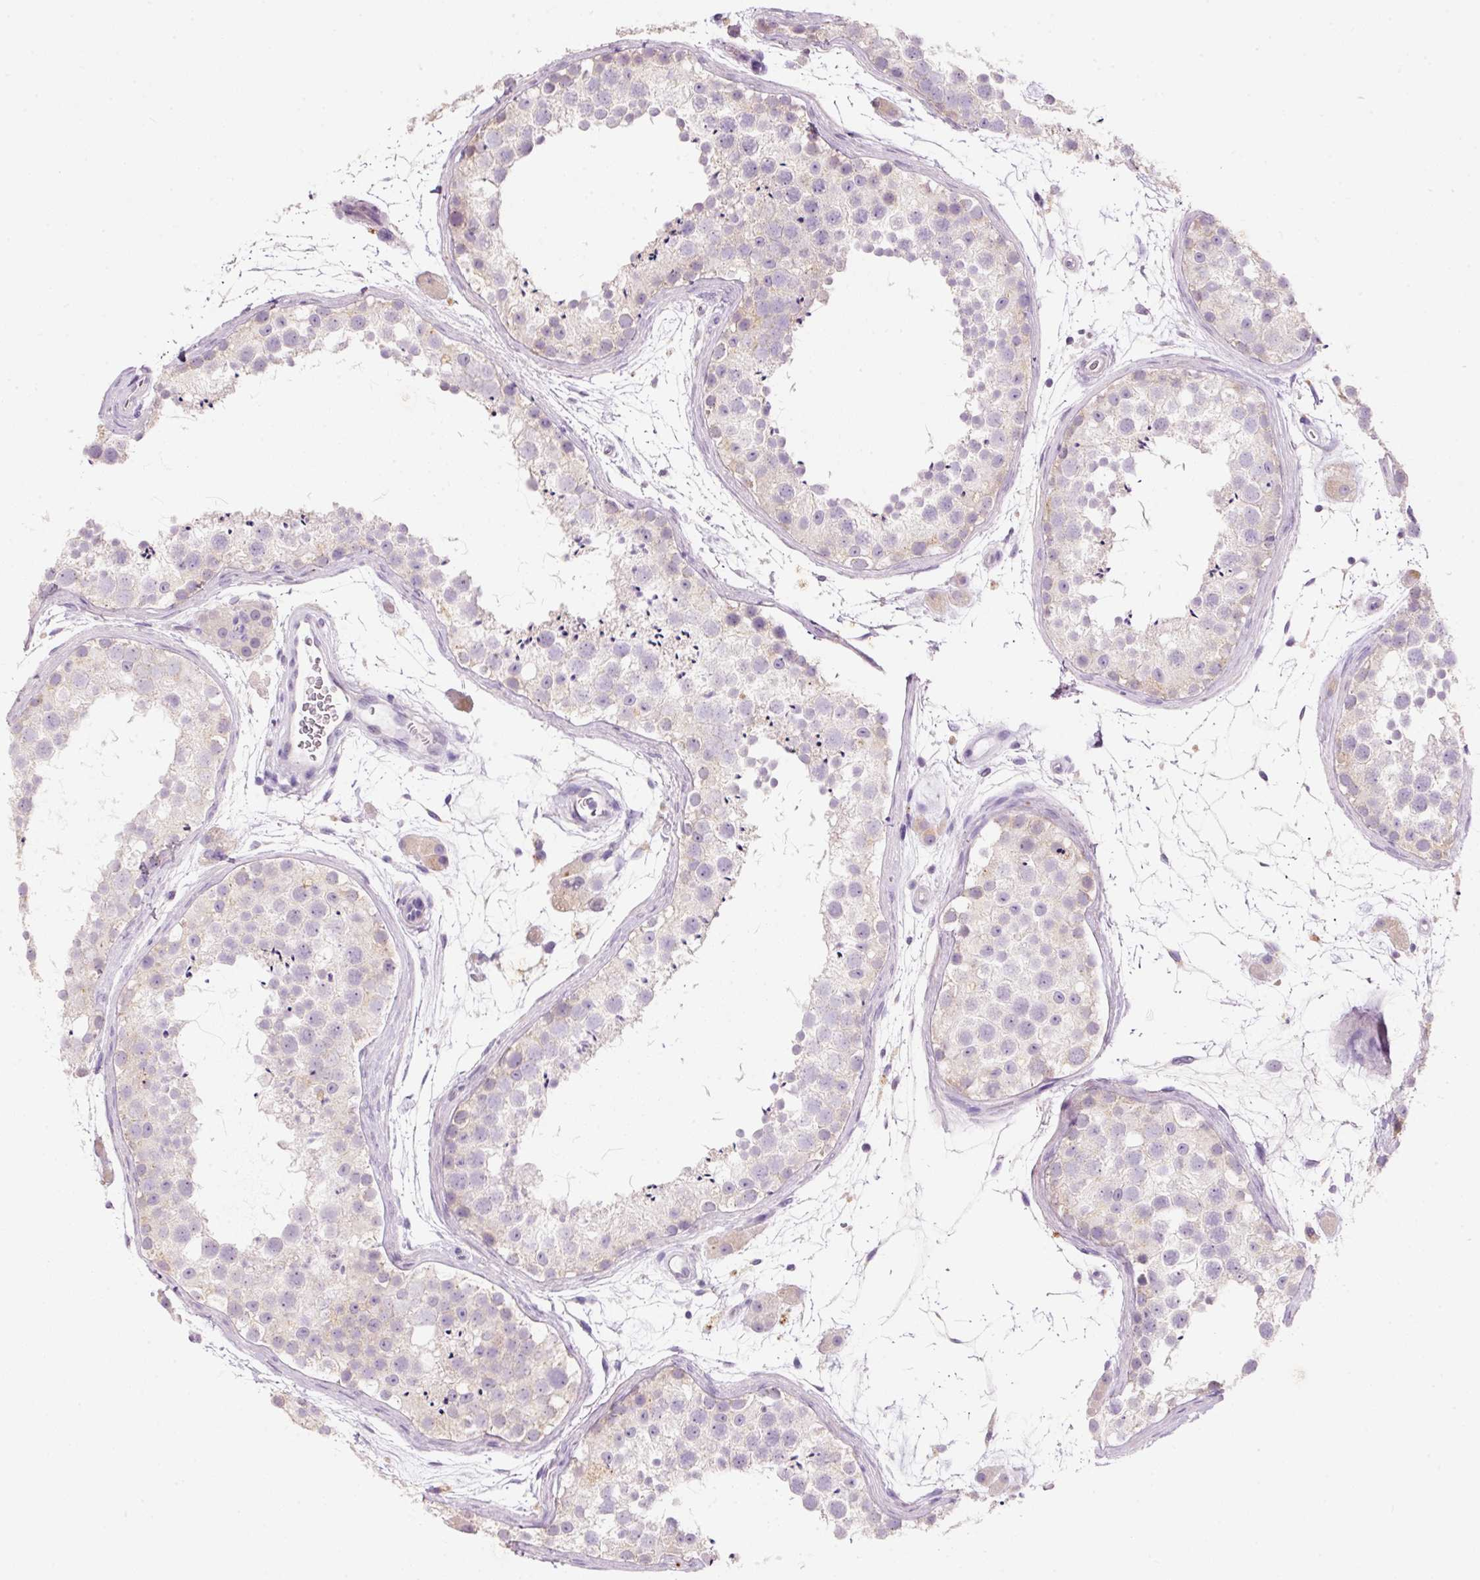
{"staining": {"intensity": "moderate", "quantity": "<25%", "location": "cytoplasmic/membranous"}, "tissue": "testis", "cell_type": "Cells in seminiferous ducts", "image_type": "normal", "snomed": [{"axis": "morphology", "description": "Normal tissue, NOS"}, {"axis": "topography", "description": "Testis"}], "caption": "This photomicrograph displays immunohistochemistry staining of normal testis, with low moderate cytoplasmic/membranous positivity in about <25% of cells in seminiferous ducts.", "gene": "TENT5C", "patient": {"sex": "male", "age": 41}}